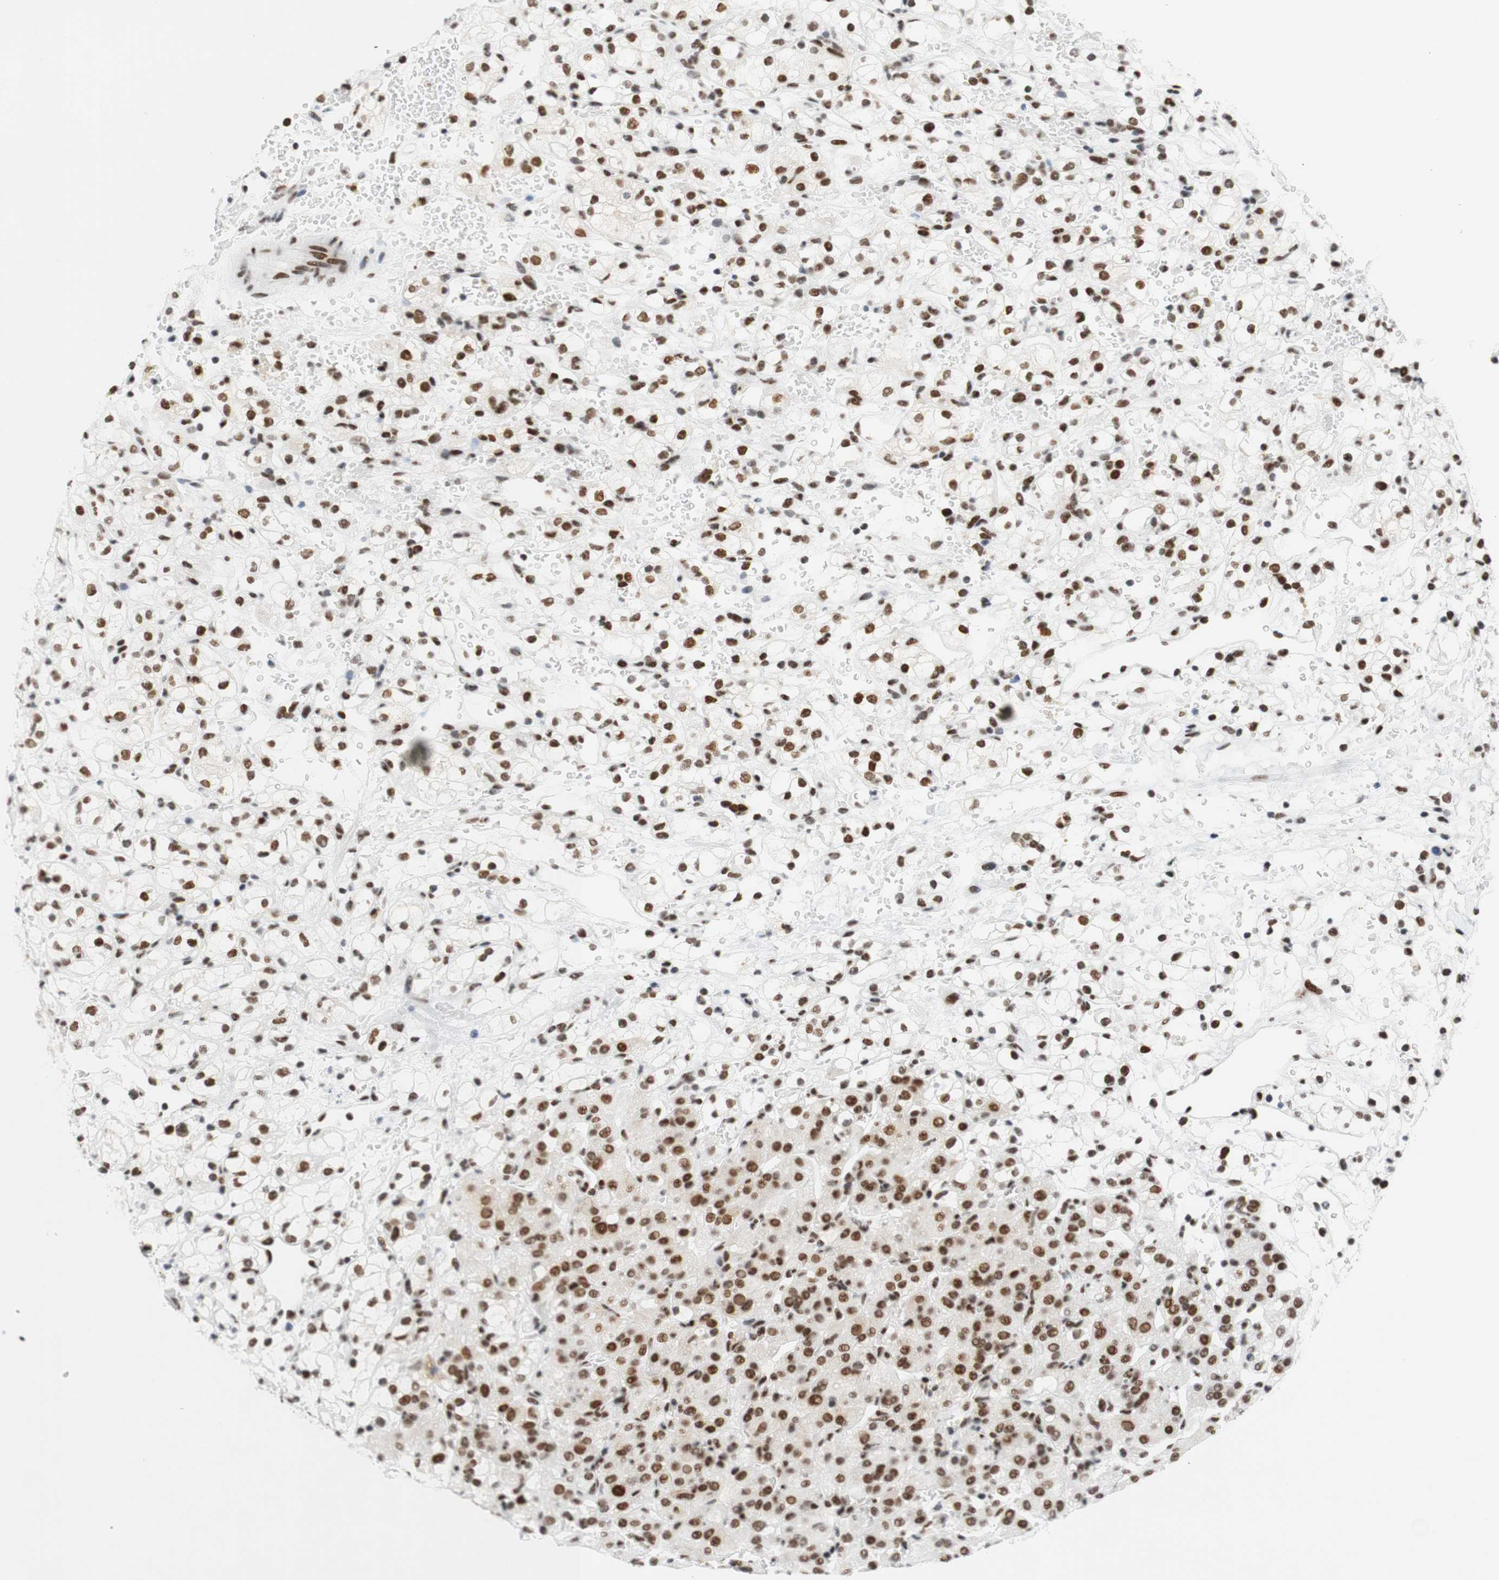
{"staining": {"intensity": "moderate", "quantity": "25%-75%", "location": "nuclear"}, "tissue": "renal cancer", "cell_type": "Tumor cells", "image_type": "cancer", "snomed": [{"axis": "morphology", "description": "Adenocarcinoma, NOS"}, {"axis": "topography", "description": "Kidney"}], "caption": "Moderate nuclear staining for a protein is present in approximately 25%-75% of tumor cells of renal cancer (adenocarcinoma) using immunohistochemistry.", "gene": "RNF20", "patient": {"sex": "male", "age": 61}}